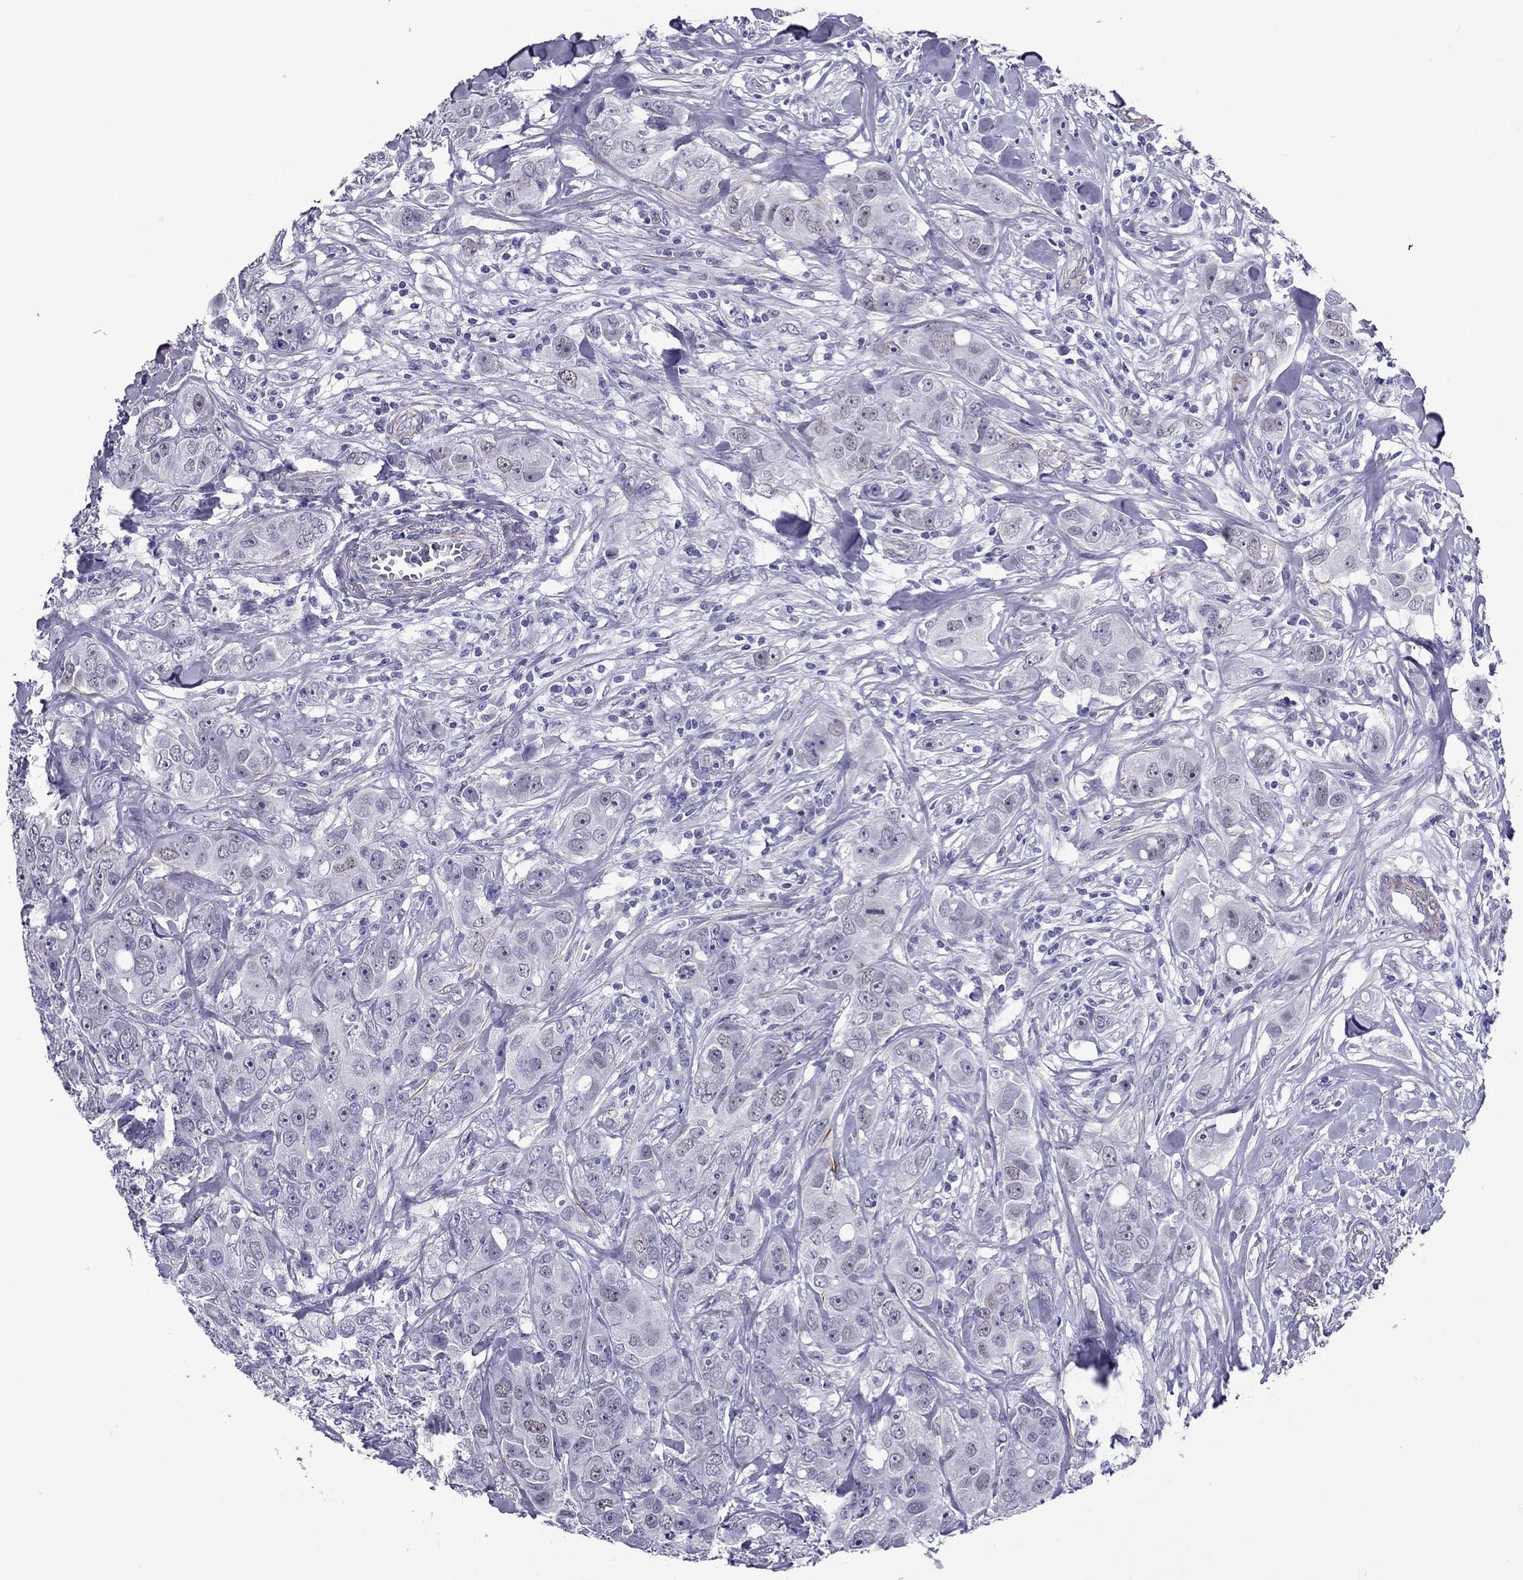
{"staining": {"intensity": "negative", "quantity": "none", "location": "none"}, "tissue": "breast cancer", "cell_type": "Tumor cells", "image_type": "cancer", "snomed": [{"axis": "morphology", "description": "Duct carcinoma"}, {"axis": "topography", "description": "Breast"}], "caption": "Breast cancer (infiltrating ductal carcinoma) was stained to show a protein in brown. There is no significant expression in tumor cells. The staining was performed using DAB (3,3'-diaminobenzidine) to visualize the protein expression in brown, while the nuclei were stained in blue with hematoxylin (Magnification: 20x).", "gene": "CHRNA5", "patient": {"sex": "female", "age": 43}}